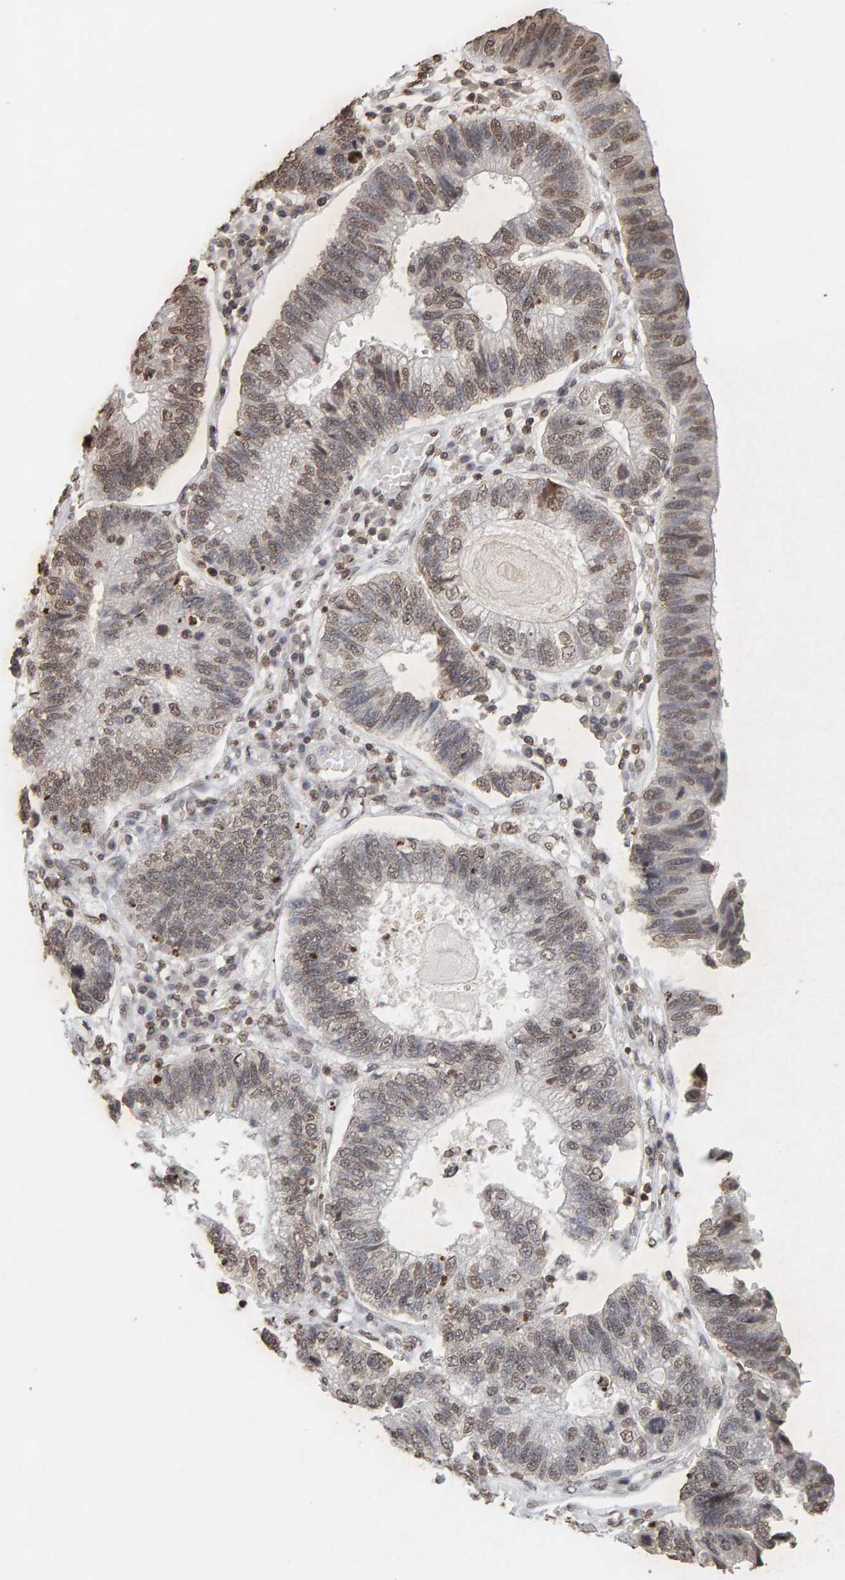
{"staining": {"intensity": "weak", "quantity": ">75%", "location": "nuclear"}, "tissue": "stomach cancer", "cell_type": "Tumor cells", "image_type": "cancer", "snomed": [{"axis": "morphology", "description": "Adenocarcinoma, NOS"}, {"axis": "topography", "description": "Stomach"}], "caption": "Weak nuclear positivity is appreciated in about >75% of tumor cells in stomach cancer.", "gene": "DNAJB5", "patient": {"sex": "male", "age": 59}}